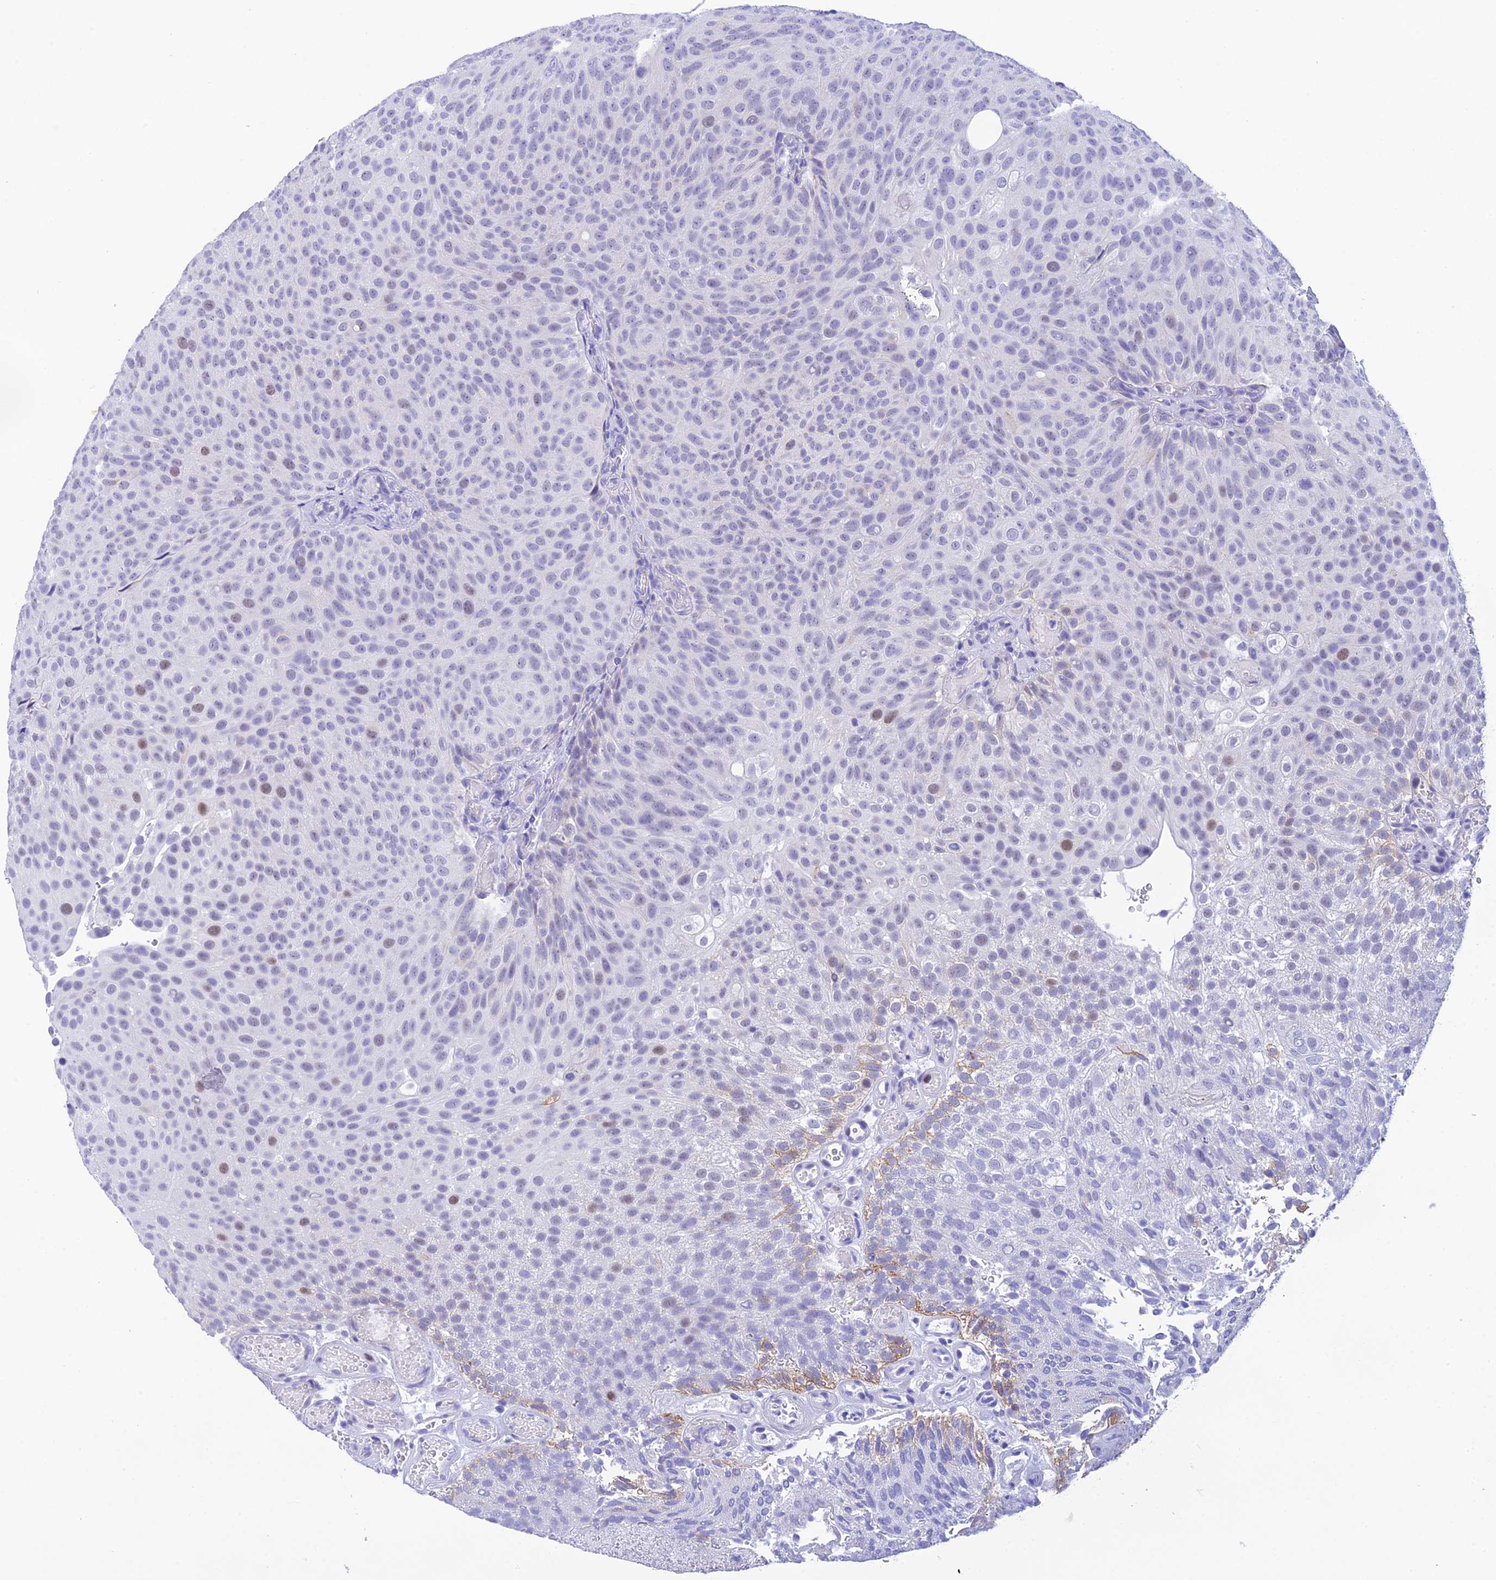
{"staining": {"intensity": "negative", "quantity": "none", "location": "none"}, "tissue": "urothelial cancer", "cell_type": "Tumor cells", "image_type": "cancer", "snomed": [{"axis": "morphology", "description": "Urothelial carcinoma, Low grade"}, {"axis": "topography", "description": "Urinary bladder"}], "caption": "This photomicrograph is of low-grade urothelial carcinoma stained with immunohistochemistry (IHC) to label a protein in brown with the nuclei are counter-stained blue. There is no staining in tumor cells.", "gene": "KDELR3", "patient": {"sex": "male", "age": 78}}